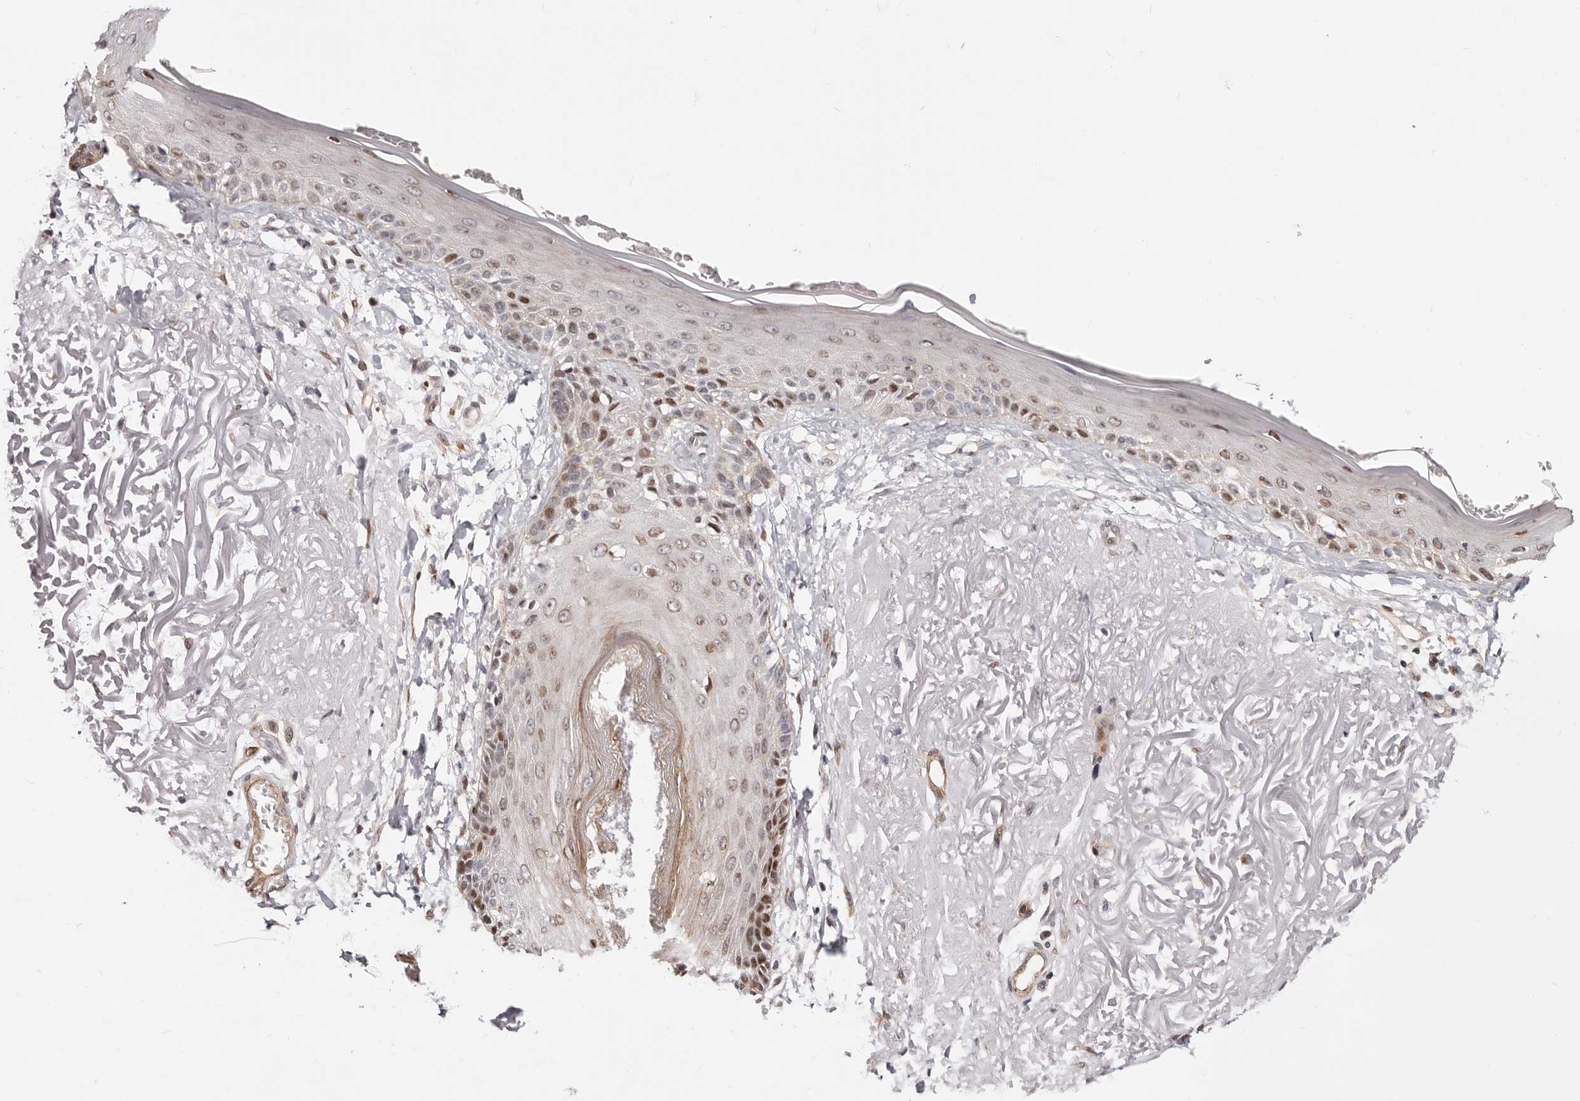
{"staining": {"intensity": "moderate", "quantity": "25%-75%", "location": "cytoplasmic/membranous,nuclear"}, "tissue": "skin", "cell_type": "Fibroblasts", "image_type": "normal", "snomed": [{"axis": "morphology", "description": "Normal tissue, NOS"}, {"axis": "topography", "description": "Skin"}, {"axis": "topography", "description": "Skeletal muscle"}], "caption": "A histopathology image of human skin stained for a protein displays moderate cytoplasmic/membranous,nuclear brown staining in fibroblasts. (DAB (3,3'-diaminobenzidine) = brown stain, brightfield microscopy at high magnification).", "gene": "EPHX3", "patient": {"sex": "male", "age": 83}}